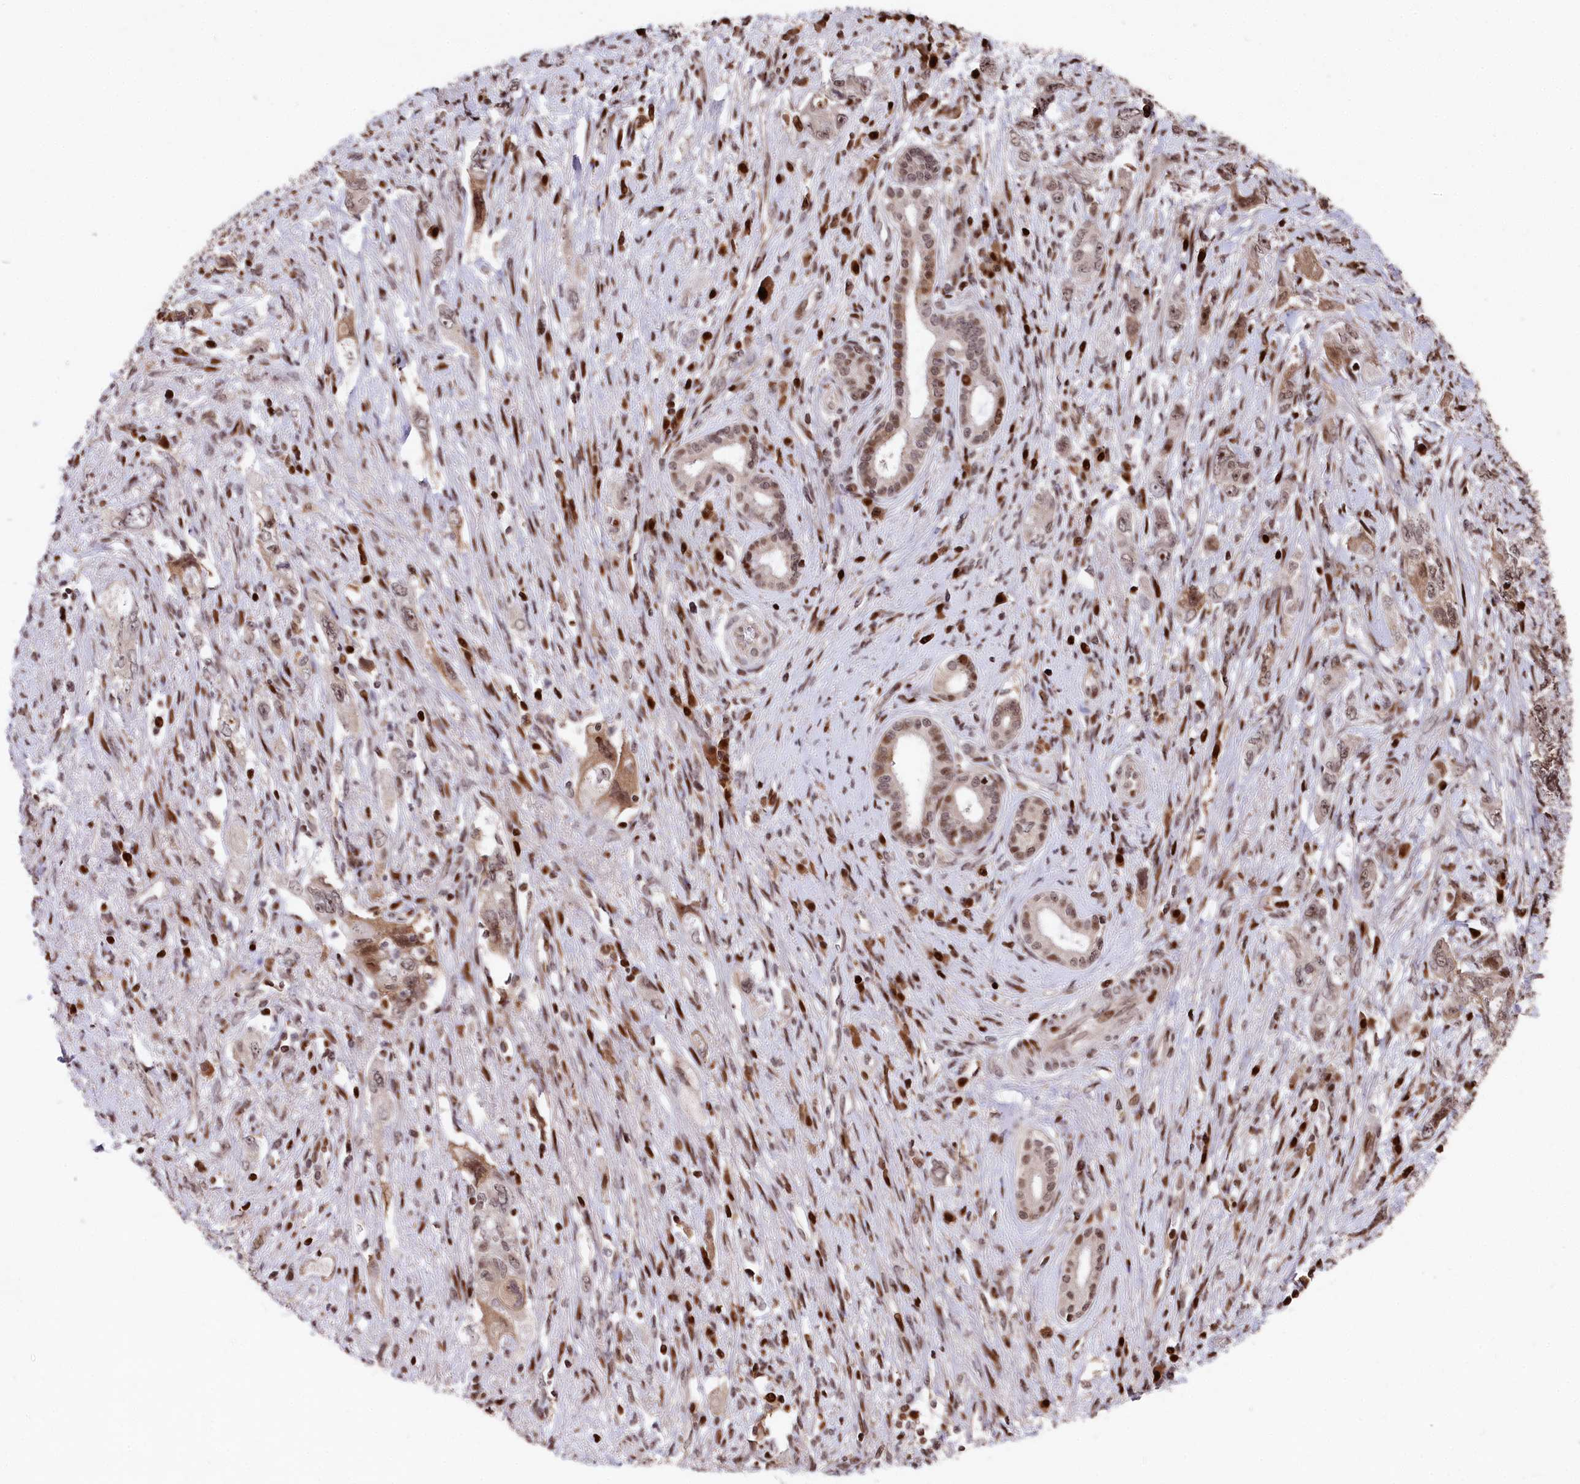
{"staining": {"intensity": "moderate", "quantity": "25%-75%", "location": "cytoplasmic/membranous,nuclear"}, "tissue": "pancreatic cancer", "cell_type": "Tumor cells", "image_type": "cancer", "snomed": [{"axis": "morphology", "description": "Adenocarcinoma, NOS"}, {"axis": "topography", "description": "Pancreas"}], "caption": "An immunohistochemistry histopathology image of tumor tissue is shown. Protein staining in brown labels moderate cytoplasmic/membranous and nuclear positivity in pancreatic cancer (adenocarcinoma) within tumor cells.", "gene": "MCF2L2", "patient": {"sex": "female", "age": 73}}